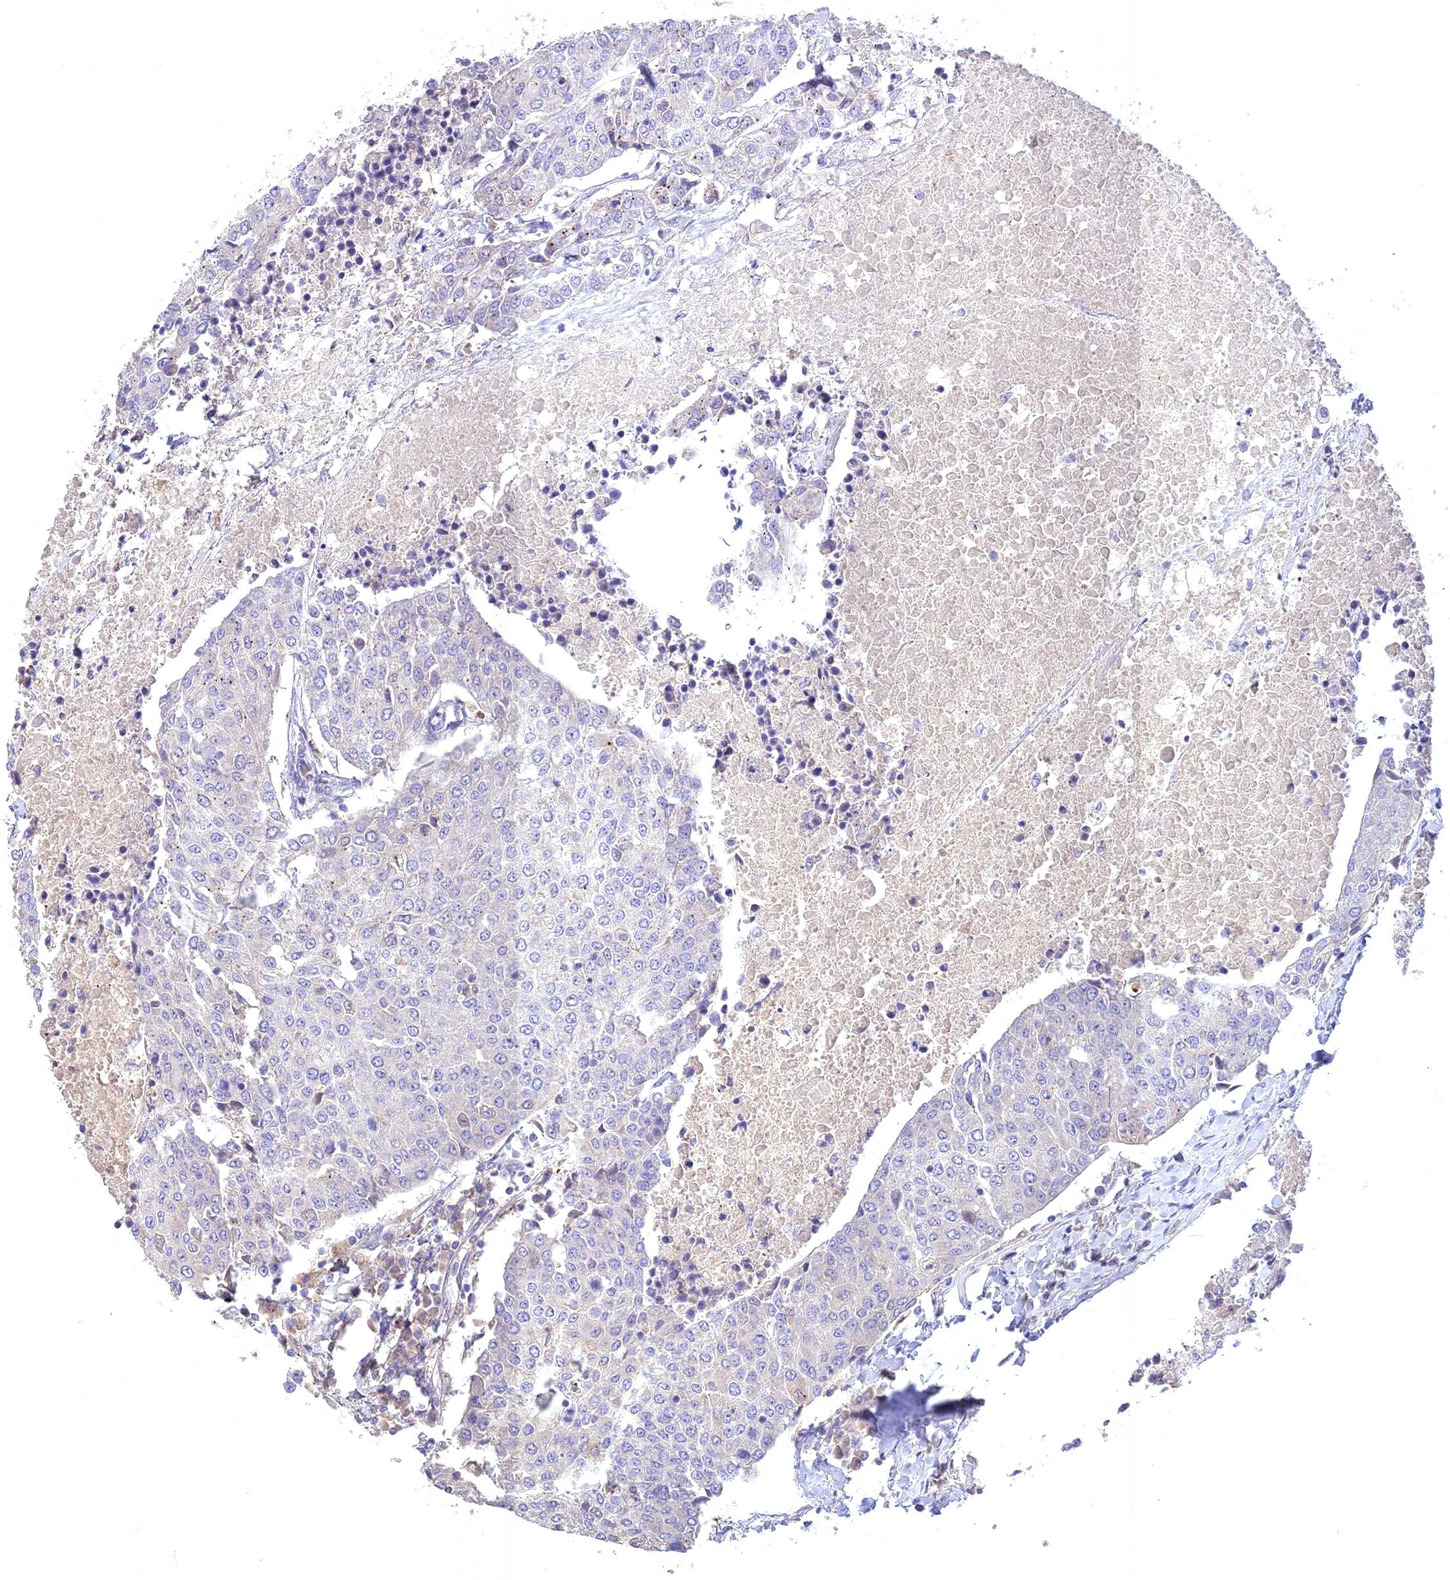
{"staining": {"intensity": "negative", "quantity": "none", "location": "none"}, "tissue": "urothelial cancer", "cell_type": "Tumor cells", "image_type": "cancer", "snomed": [{"axis": "morphology", "description": "Urothelial carcinoma, High grade"}, {"axis": "topography", "description": "Urinary bladder"}], "caption": "High power microscopy image of an immunohistochemistry (IHC) photomicrograph of high-grade urothelial carcinoma, revealing no significant expression in tumor cells.", "gene": "NUDT8", "patient": {"sex": "female", "age": 85}}